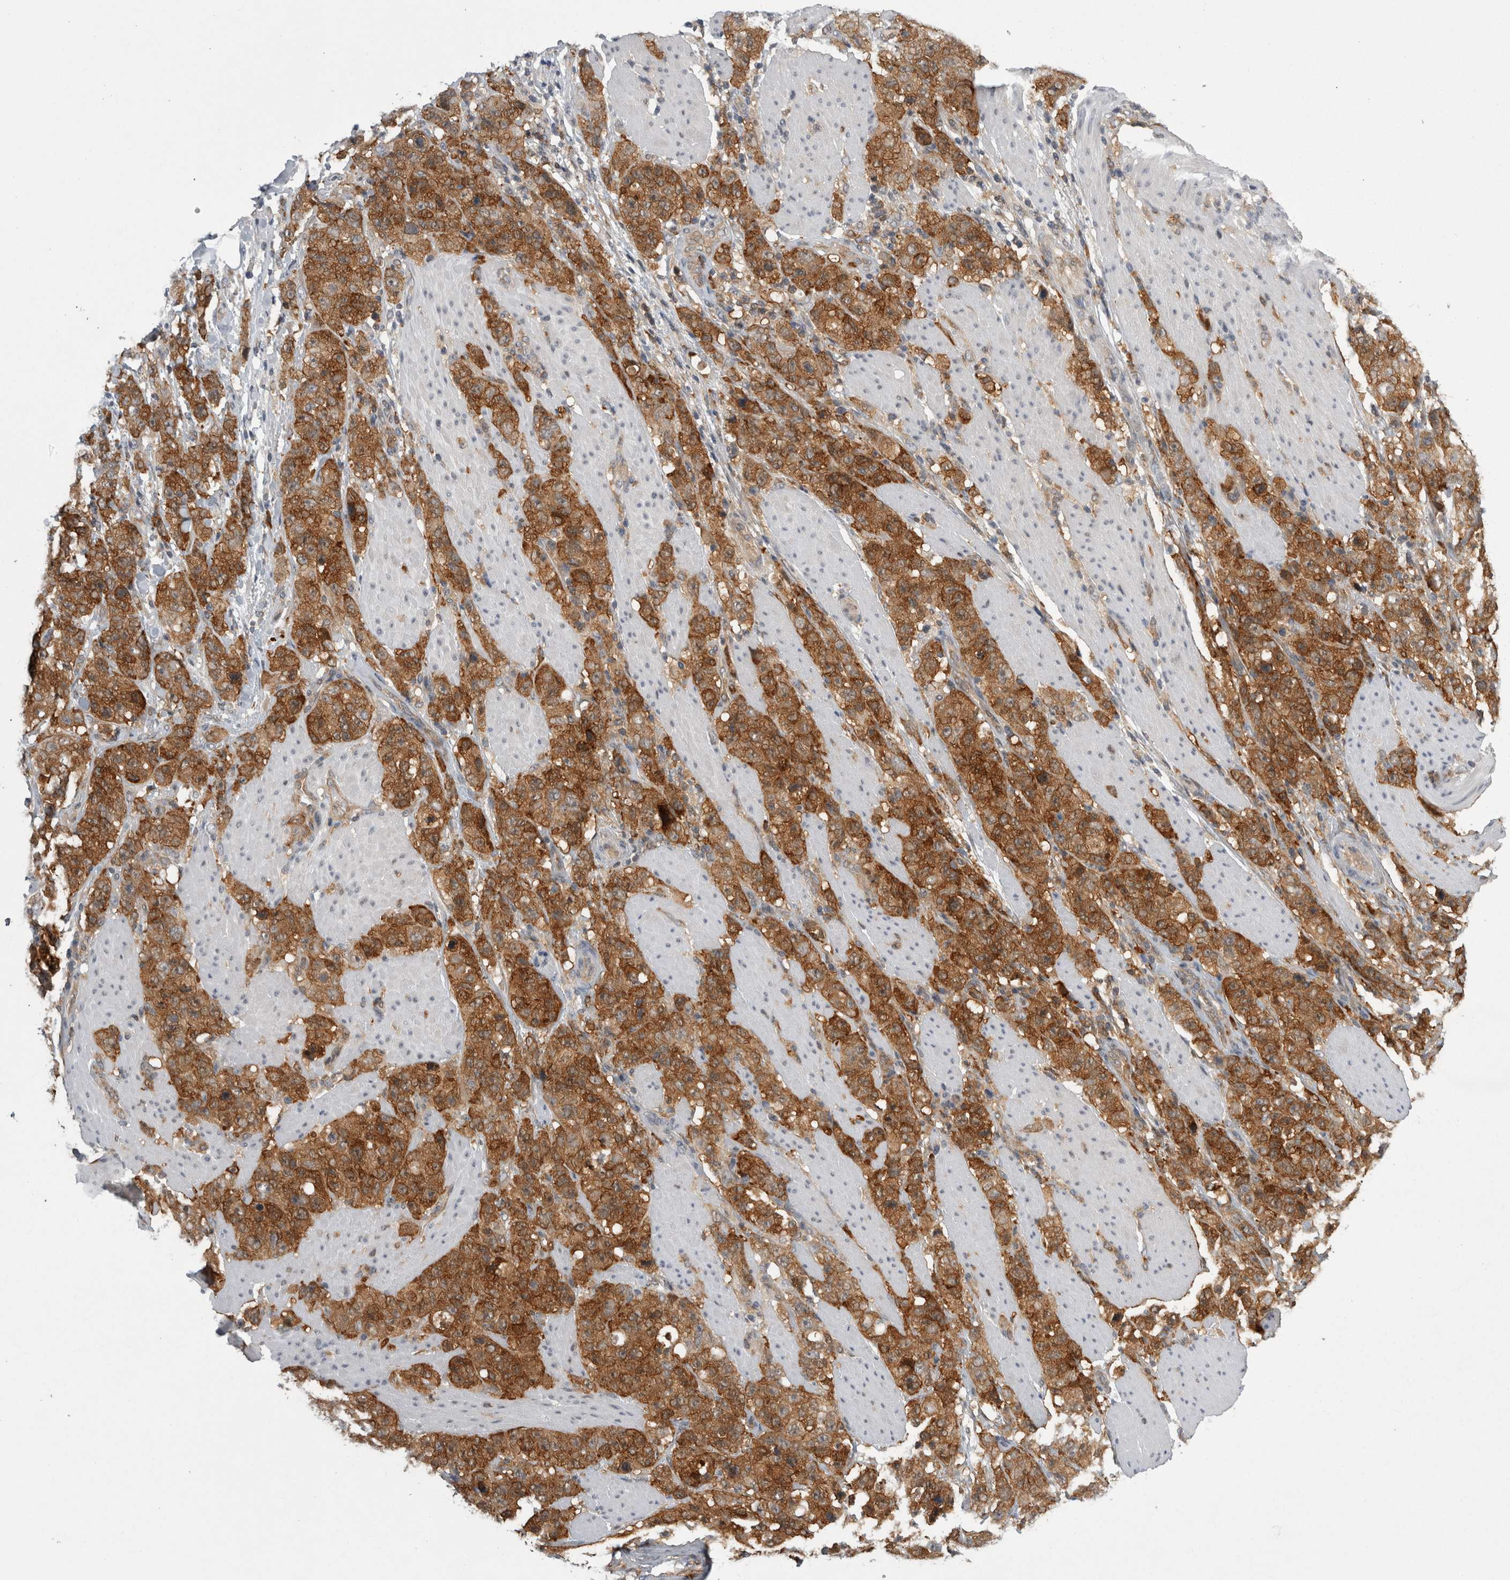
{"staining": {"intensity": "moderate", "quantity": ">75%", "location": "cytoplasmic/membranous"}, "tissue": "stomach cancer", "cell_type": "Tumor cells", "image_type": "cancer", "snomed": [{"axis": "morphology", "description": "Adenocarcinoma, NOS"}, {"axis": "topography", "description": "Stomach"}], "caption": "Adenocarcinoma (stomach) stained for a protein (brown) exhibits moderate cytoplasmic/membranous positive positivity in about >75% of tumor cells.", "gene": "CACYBP", "patient": {"sex": "male", "age": 48}}